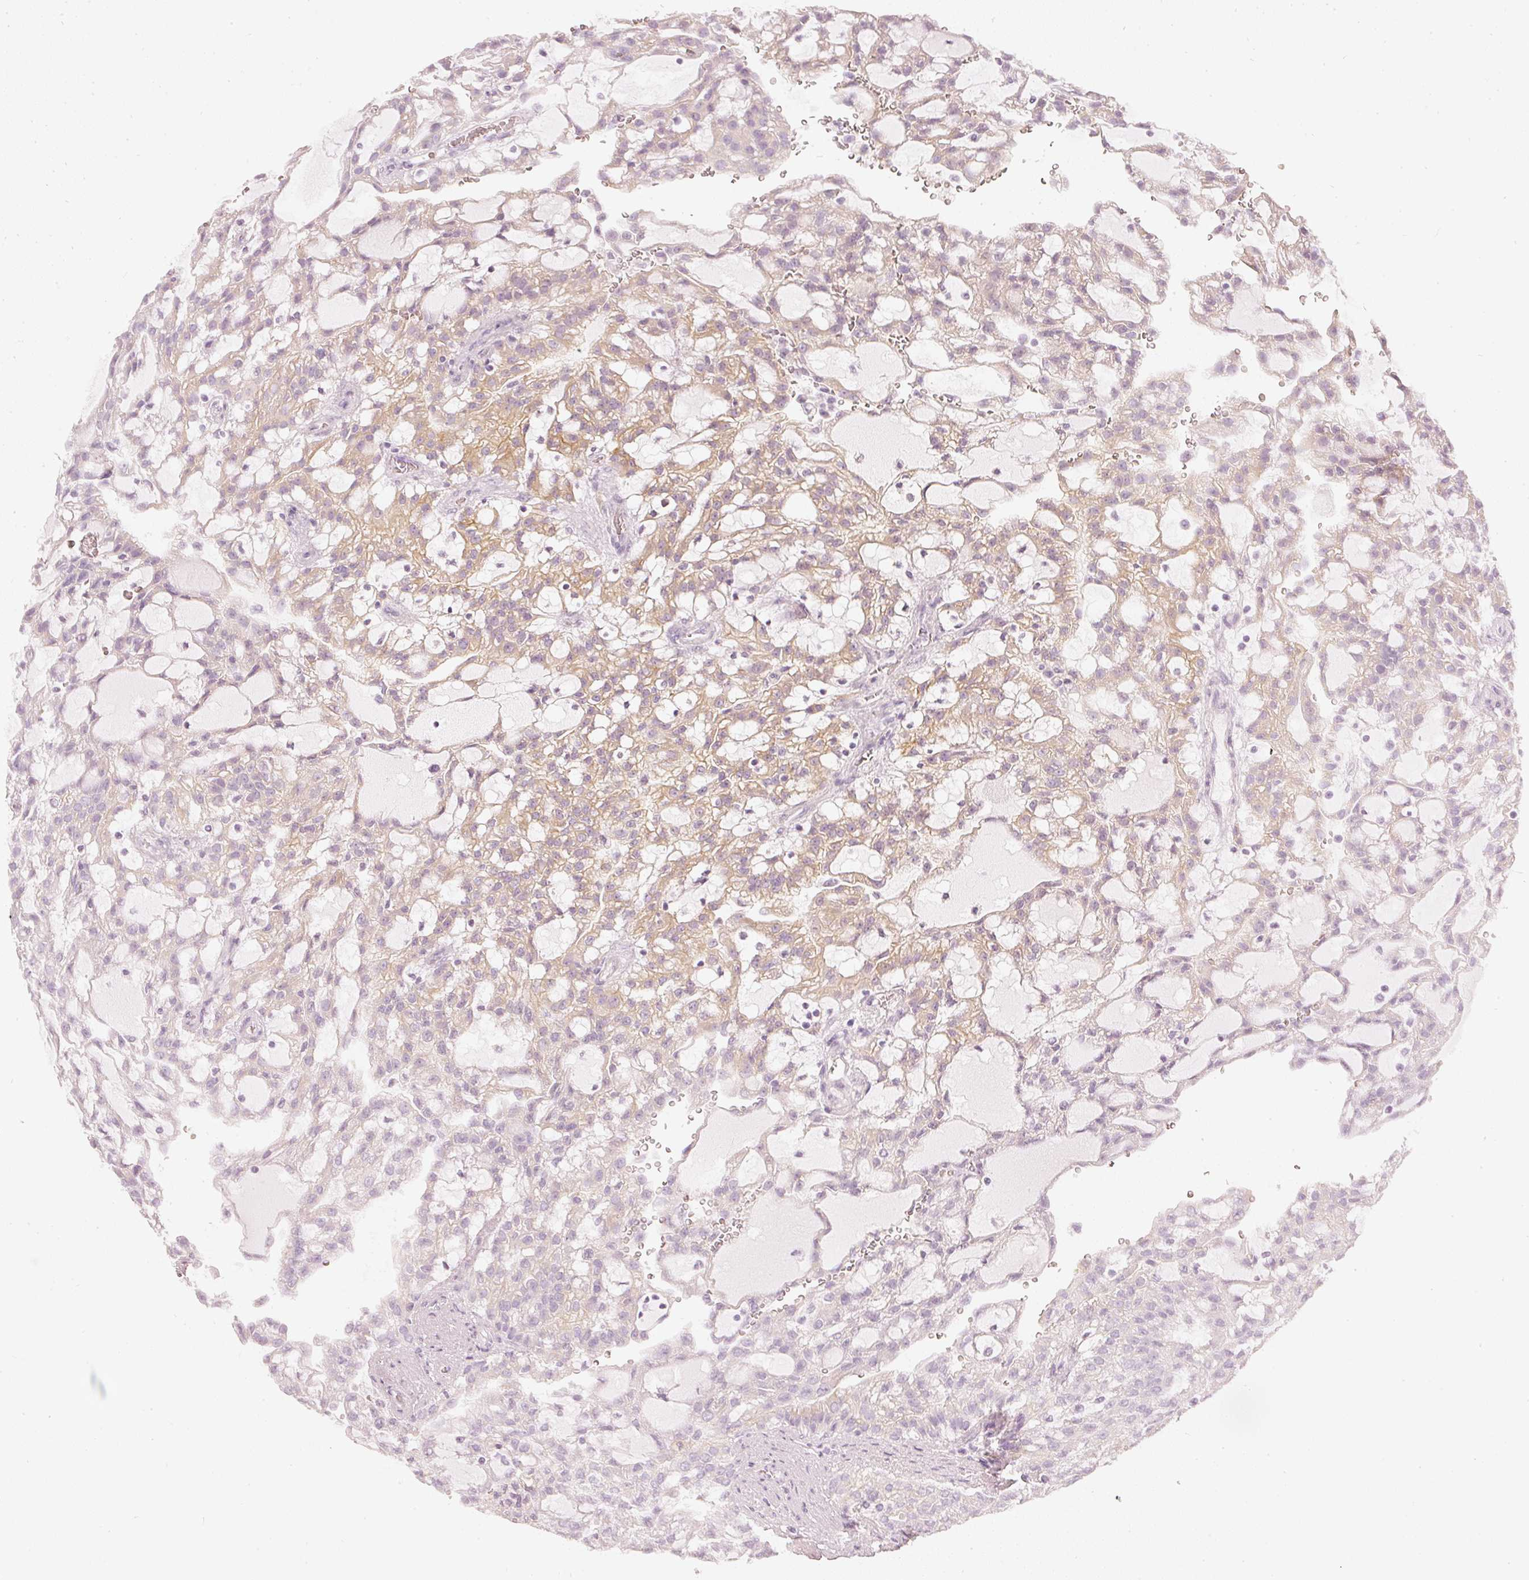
{"staining": {"intensity": "weak", "quantity": "25%-75%", "location": "cytoplasmic/membranous"}, "tissue": "renal cancer", "cell_type": "Tumor cells", "image_type": "cancer", "snomed": [{"axis": "morphology", "description": "Adenocarcinoma, NOS"}, {"axis": "topography", "description": "Kidney"}], "caption": "Renal cancer tissue displays weak cytoplasmic/membranous staining in approximately 25%-75% of tumor cells", "gene": "CNP", "patient": {"sex": "male", "age": 63}}